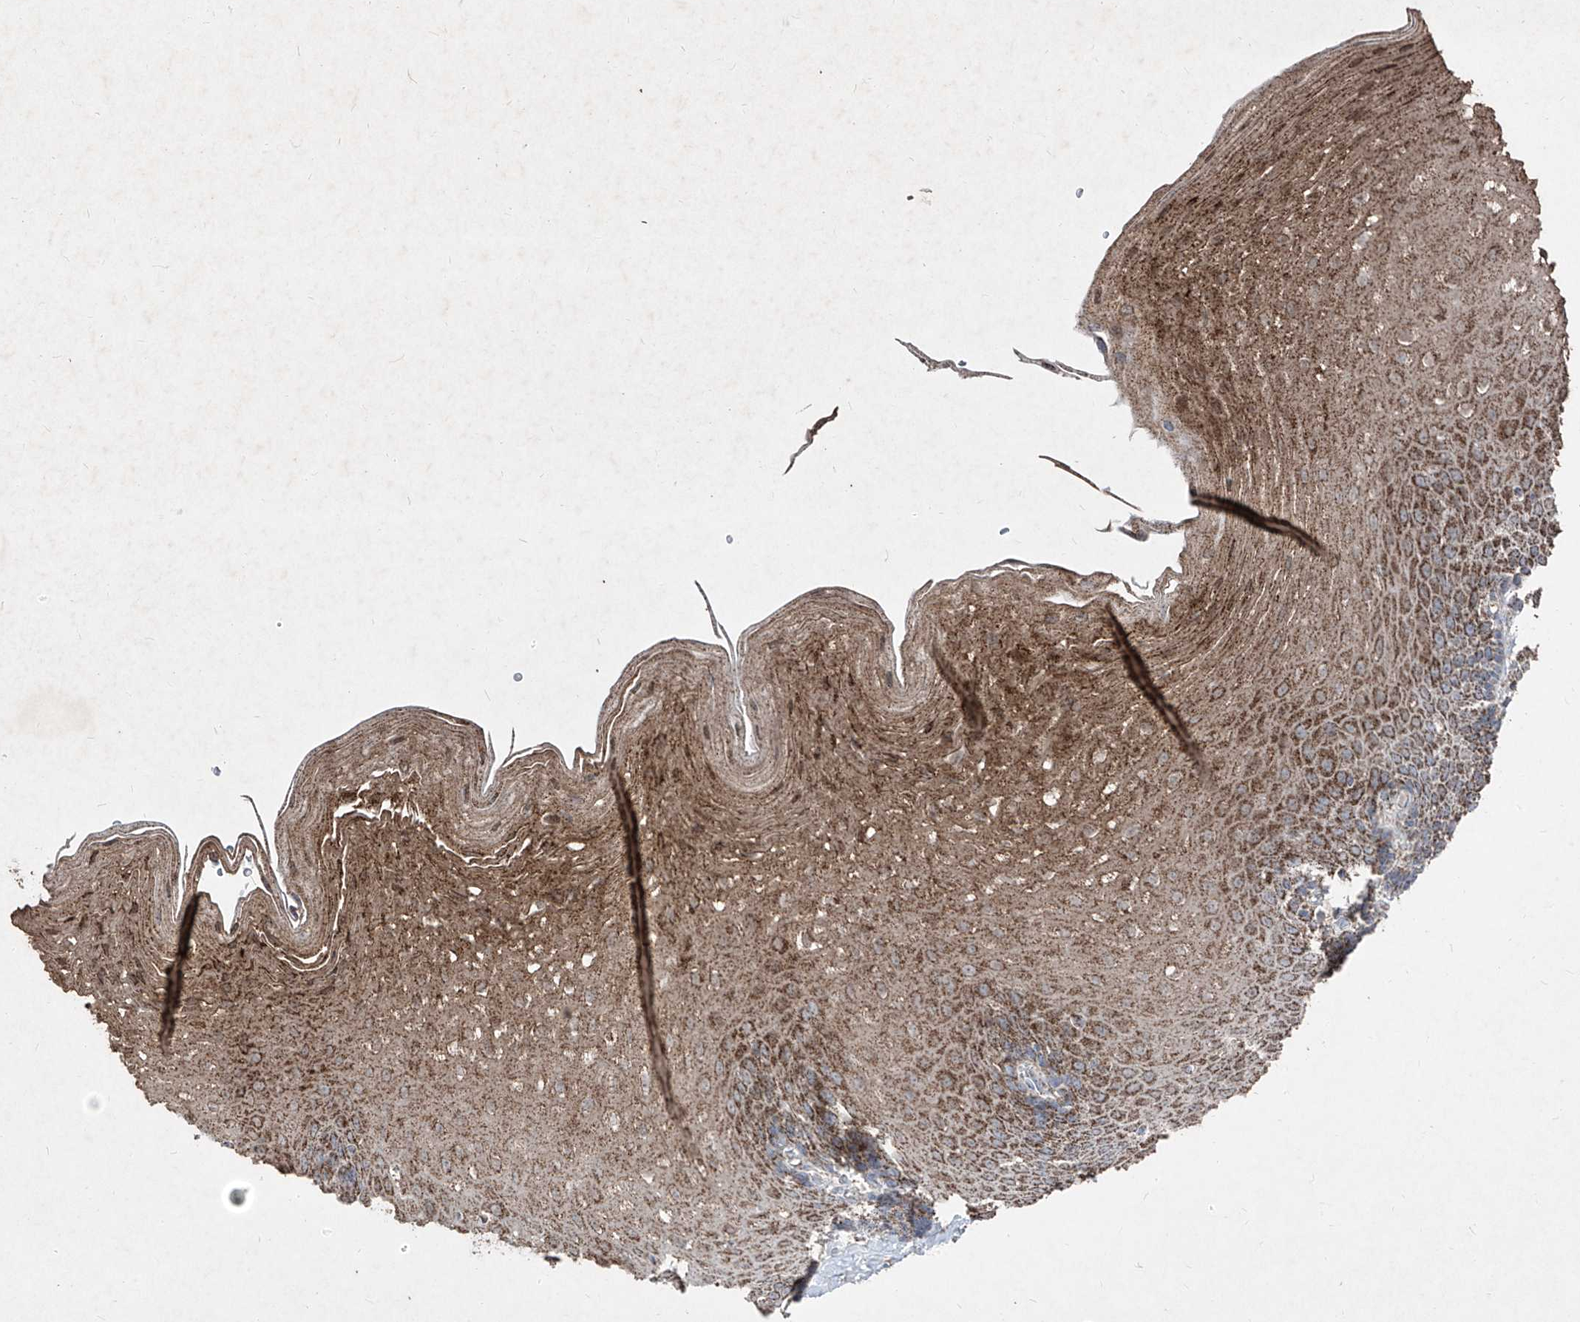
{"staining": {"intensity": "moderate", "quantity": ">75%", "location": "cytoplasmic/membranous"}, "tissue": "esophagus", "cell_type": "Squamous epithelial cells", "image_type": "normal", "snomed": [{"axis": "morphology", "description": "Normal tissue, NOS"}, {"axis": "topography", "description": "Esophagus"}], "caption": "Esophagus stained with DAB (3,3'-diaminobenzidine) immunohistochemistry (IHC) exhibits medium levels of moderate cytoplasmic/membranous expression in approximately >75% of squamous epithelial cells.", "gene": "ABCD3", "patient": {"sex": "female", "age": 66}}